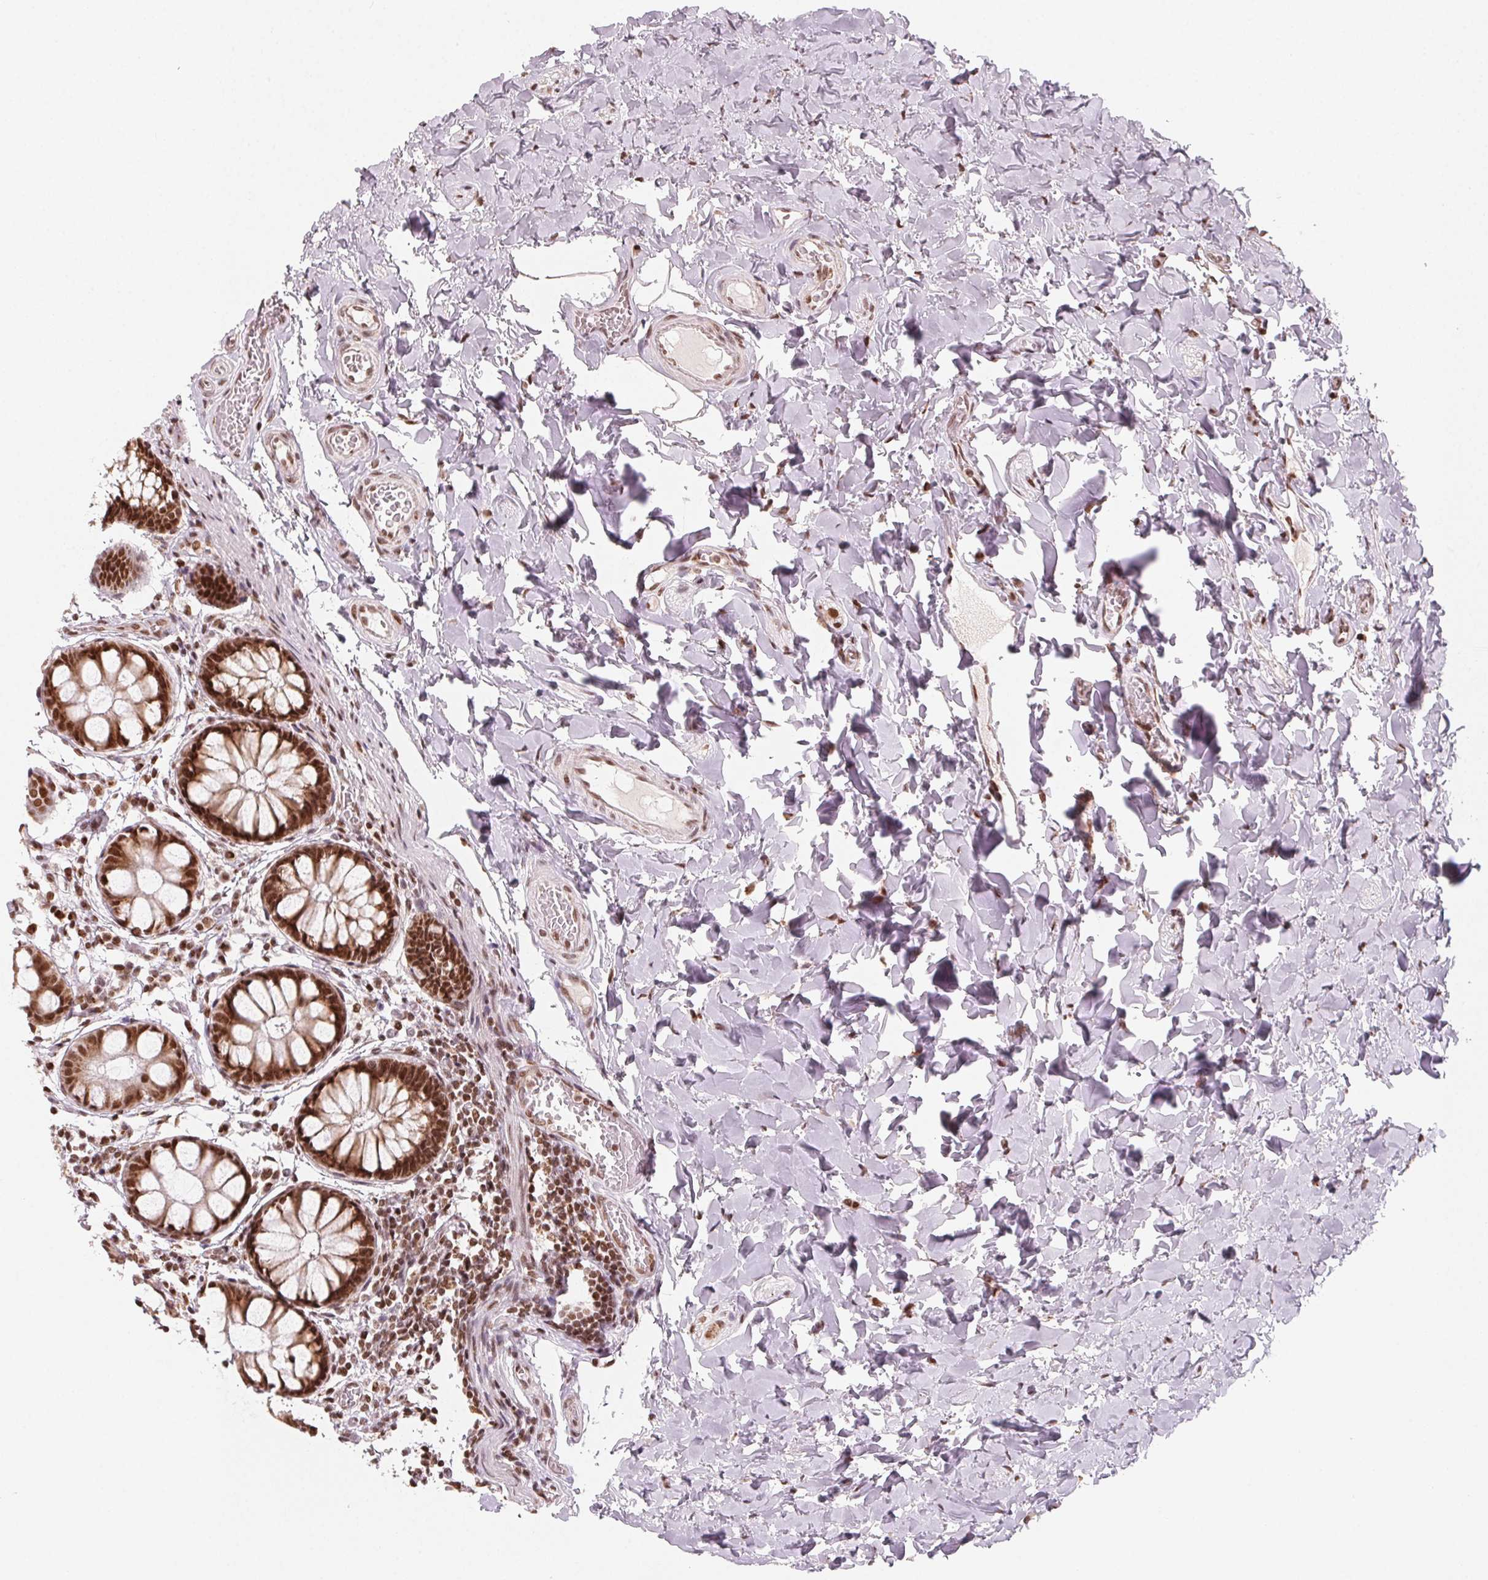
{"staining": {"intensity": "moderate", "quantity": ">75%", "location": "nuclear"}, "tissue": "colon", "cell_type": "Endothelial cells", "image_type": "normal", "snomed": [{"axis": "morphology", "description": "Normal tissue, NOS"}, {"axis": "topography", "description": "Colon"}], "caption": "Immunohistochemistry (DAB (3,3'-diaminobenzidine)) staining of benign colon exhibits moderate nuclear protein expression in approximately >75% of endothelial cells.", "gene": "TOPORS", "patient": {"sex": "male", "age": 47}}